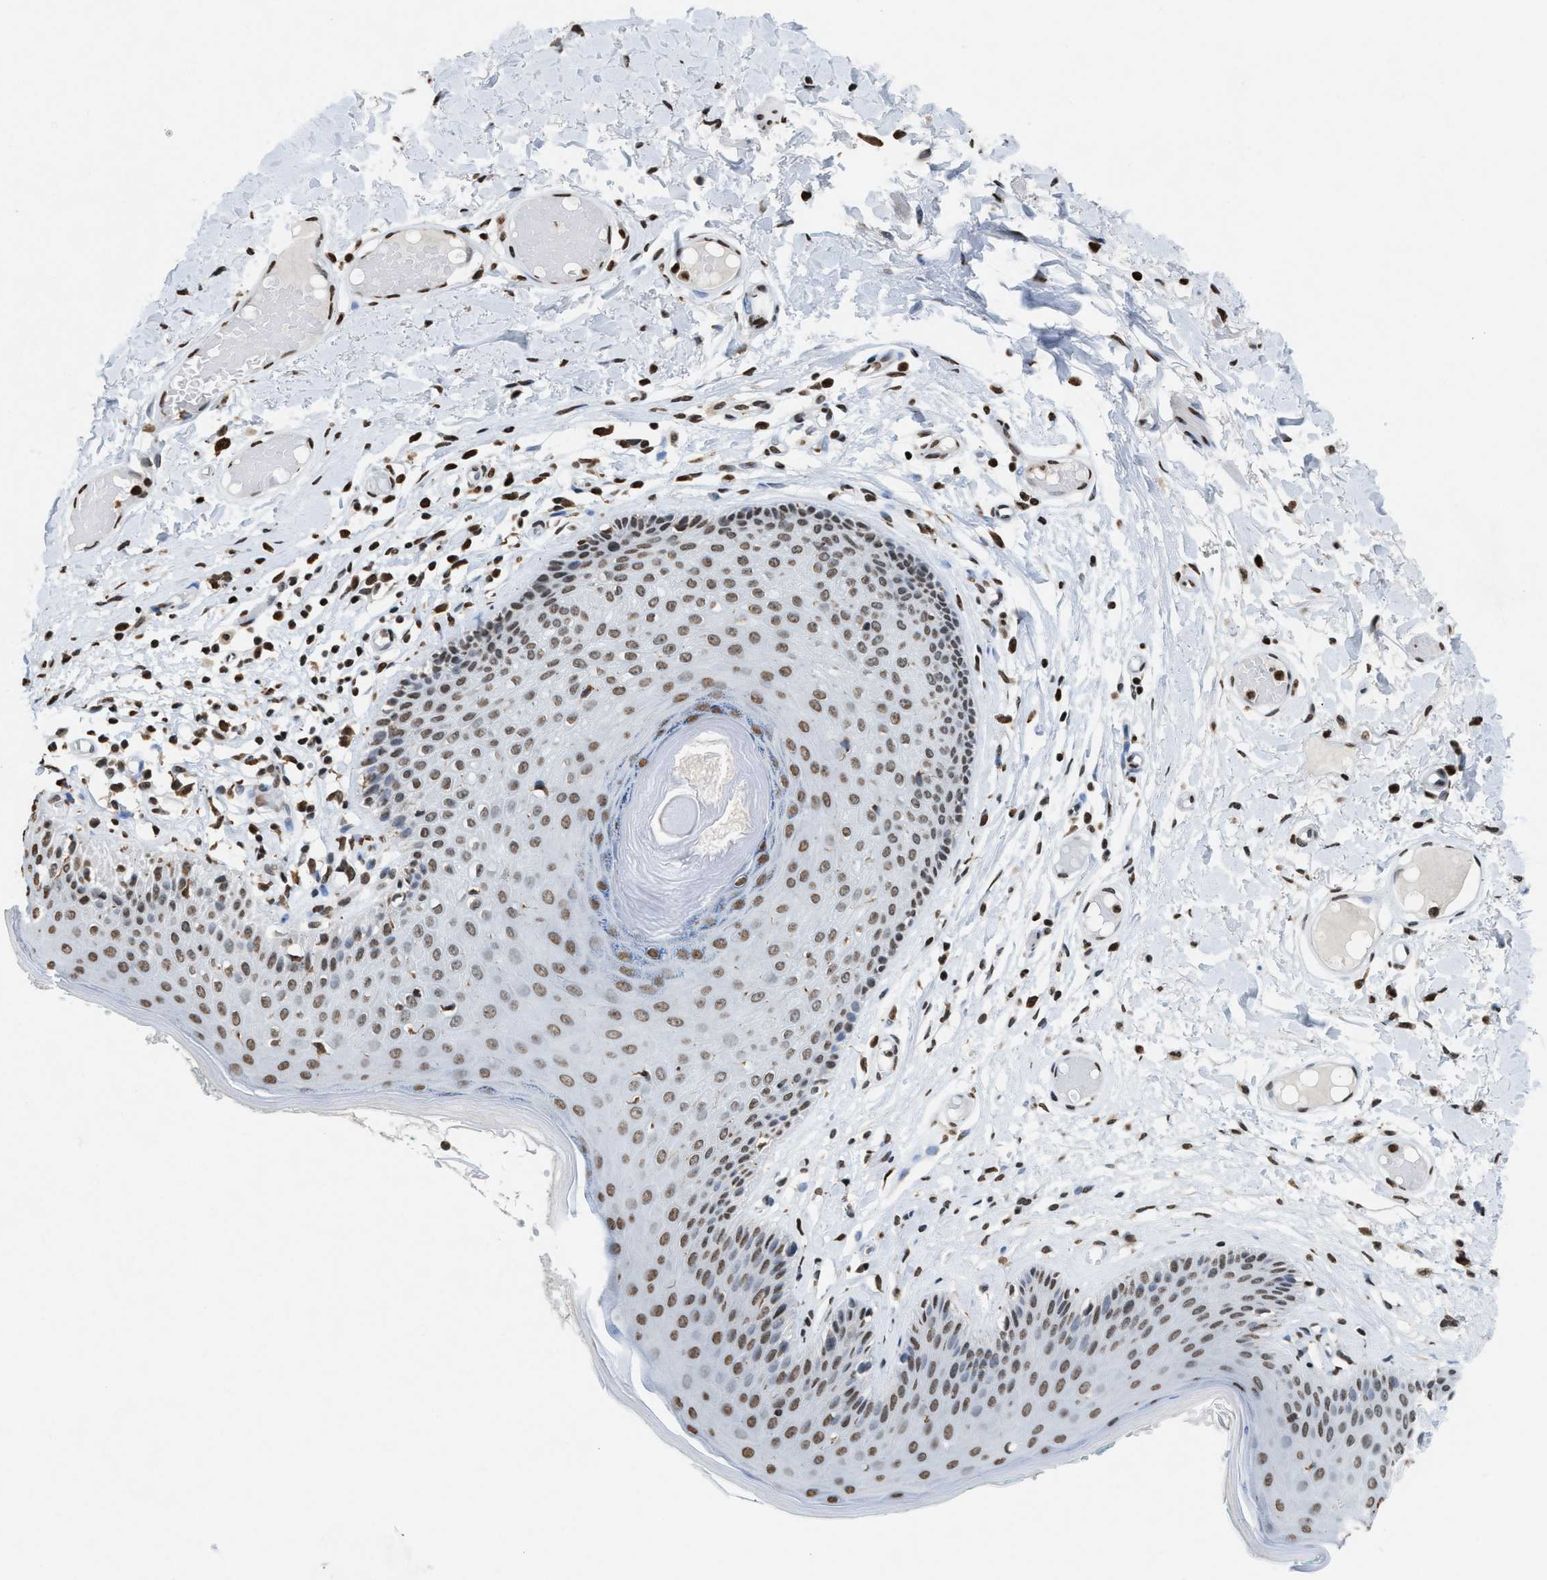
{"staining": {"intensity": "moderate", "quantity": ">75%", "location": "nuclear"}, "tissue": "skin", "cell_type": "Epidermal cells", "image_type": "normal", "snomed": [{"axis": "morphology", "description": "Normal tissue, NOS"}, {"axis": "topography", "description": "Vulva"}], "caption": "Protein expression analysis of benign human skin reveals moderate nuclear expression in about >75% of epidermal cells.", "gene": "NUP88", "patient": {"sex": "female", "age": 73}}